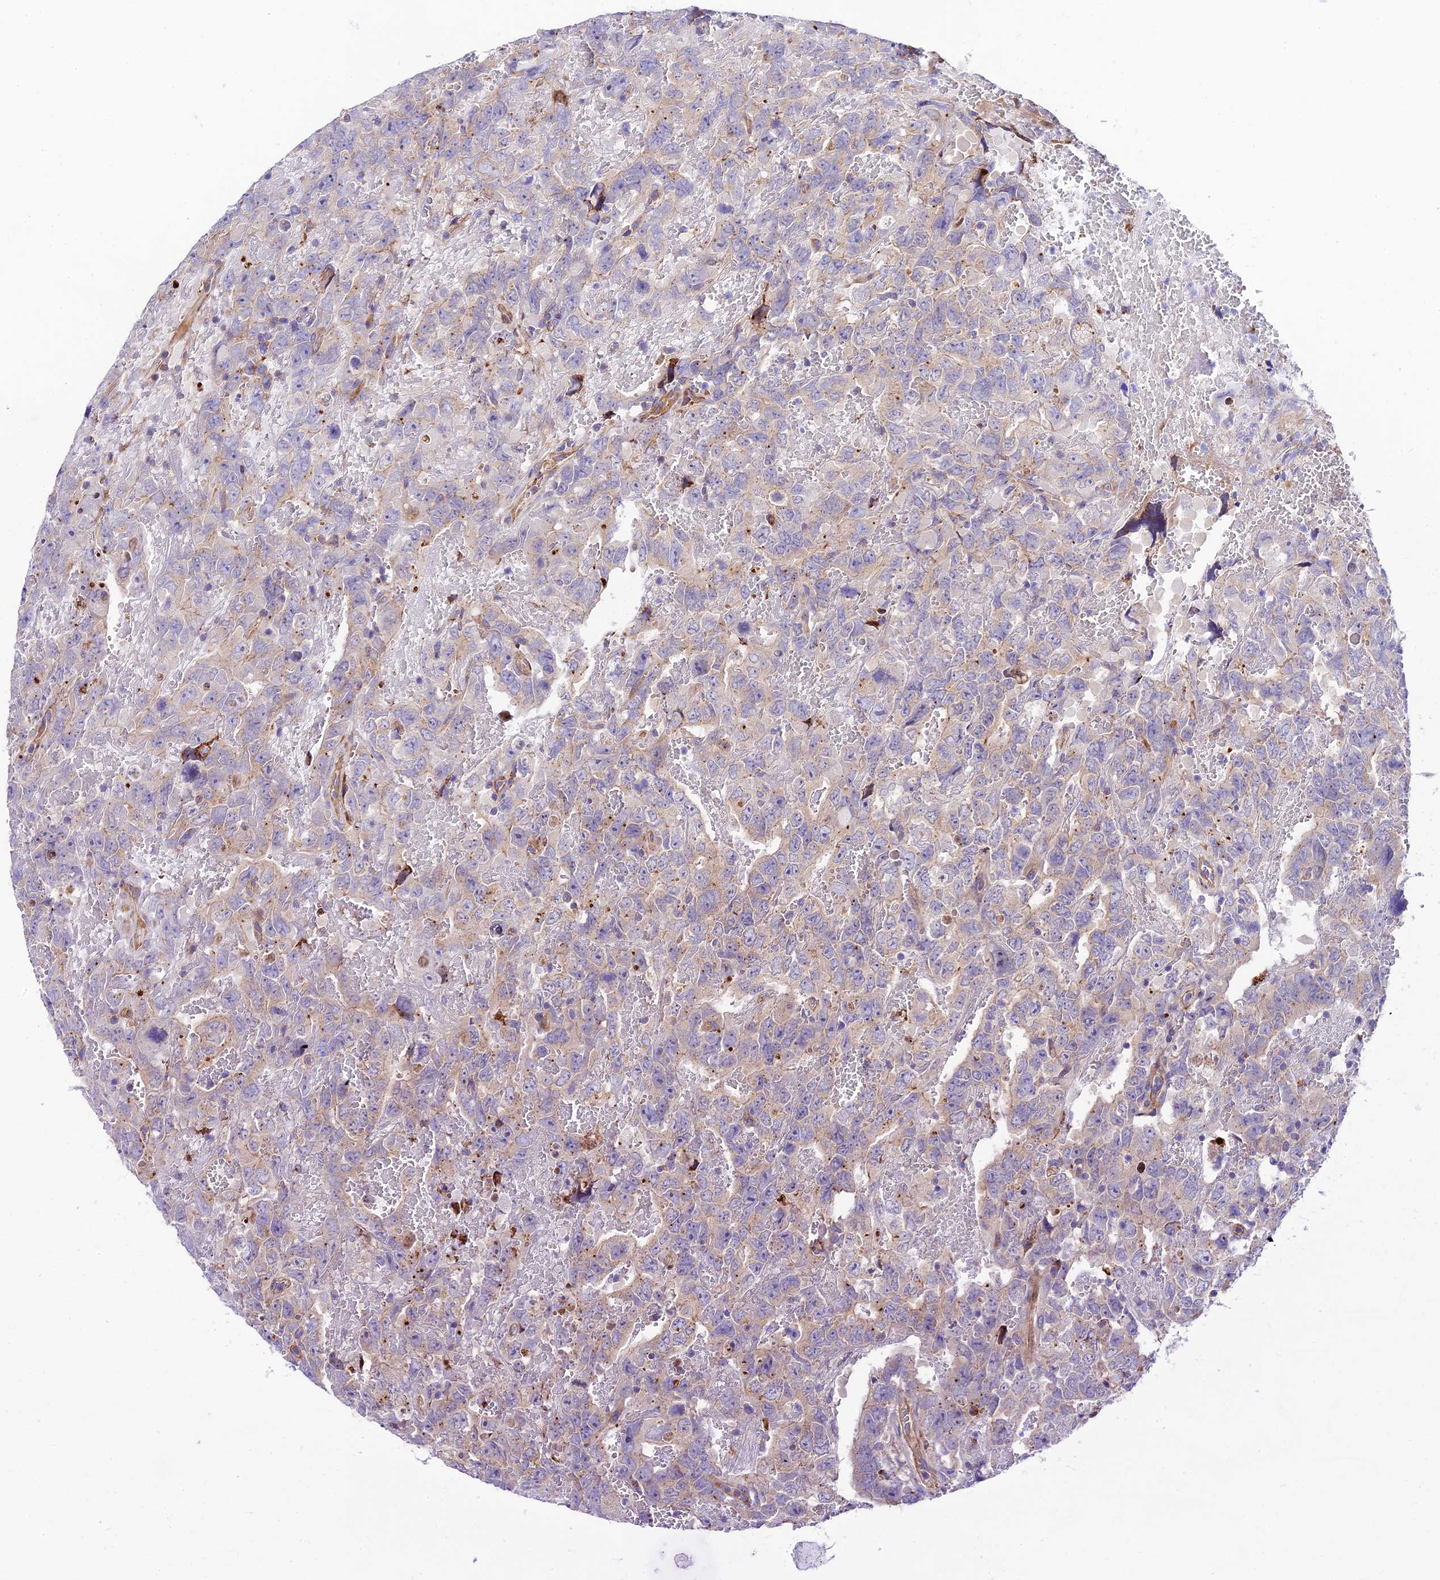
{"staining": {"intensity": "weak", "quantity": "<25%", "location": "cytoplasmic/membranous"}, "tissue": "testis cancer", "cell_type": "Tumor cells", "image_type": "cancer", "snomed": [{"axis": "morphology", "description": "Carcinoma, Embryonal, NOS"}, {"axis": "topography", "description": "Testis"}], "caption": "Human testis cancer stained for a protein using immunohistochemistry (IHC) demonstrates no positivity in tumor cells.", "gene": "VPS13C", "patient": {"sex": "male", "age": 45}}